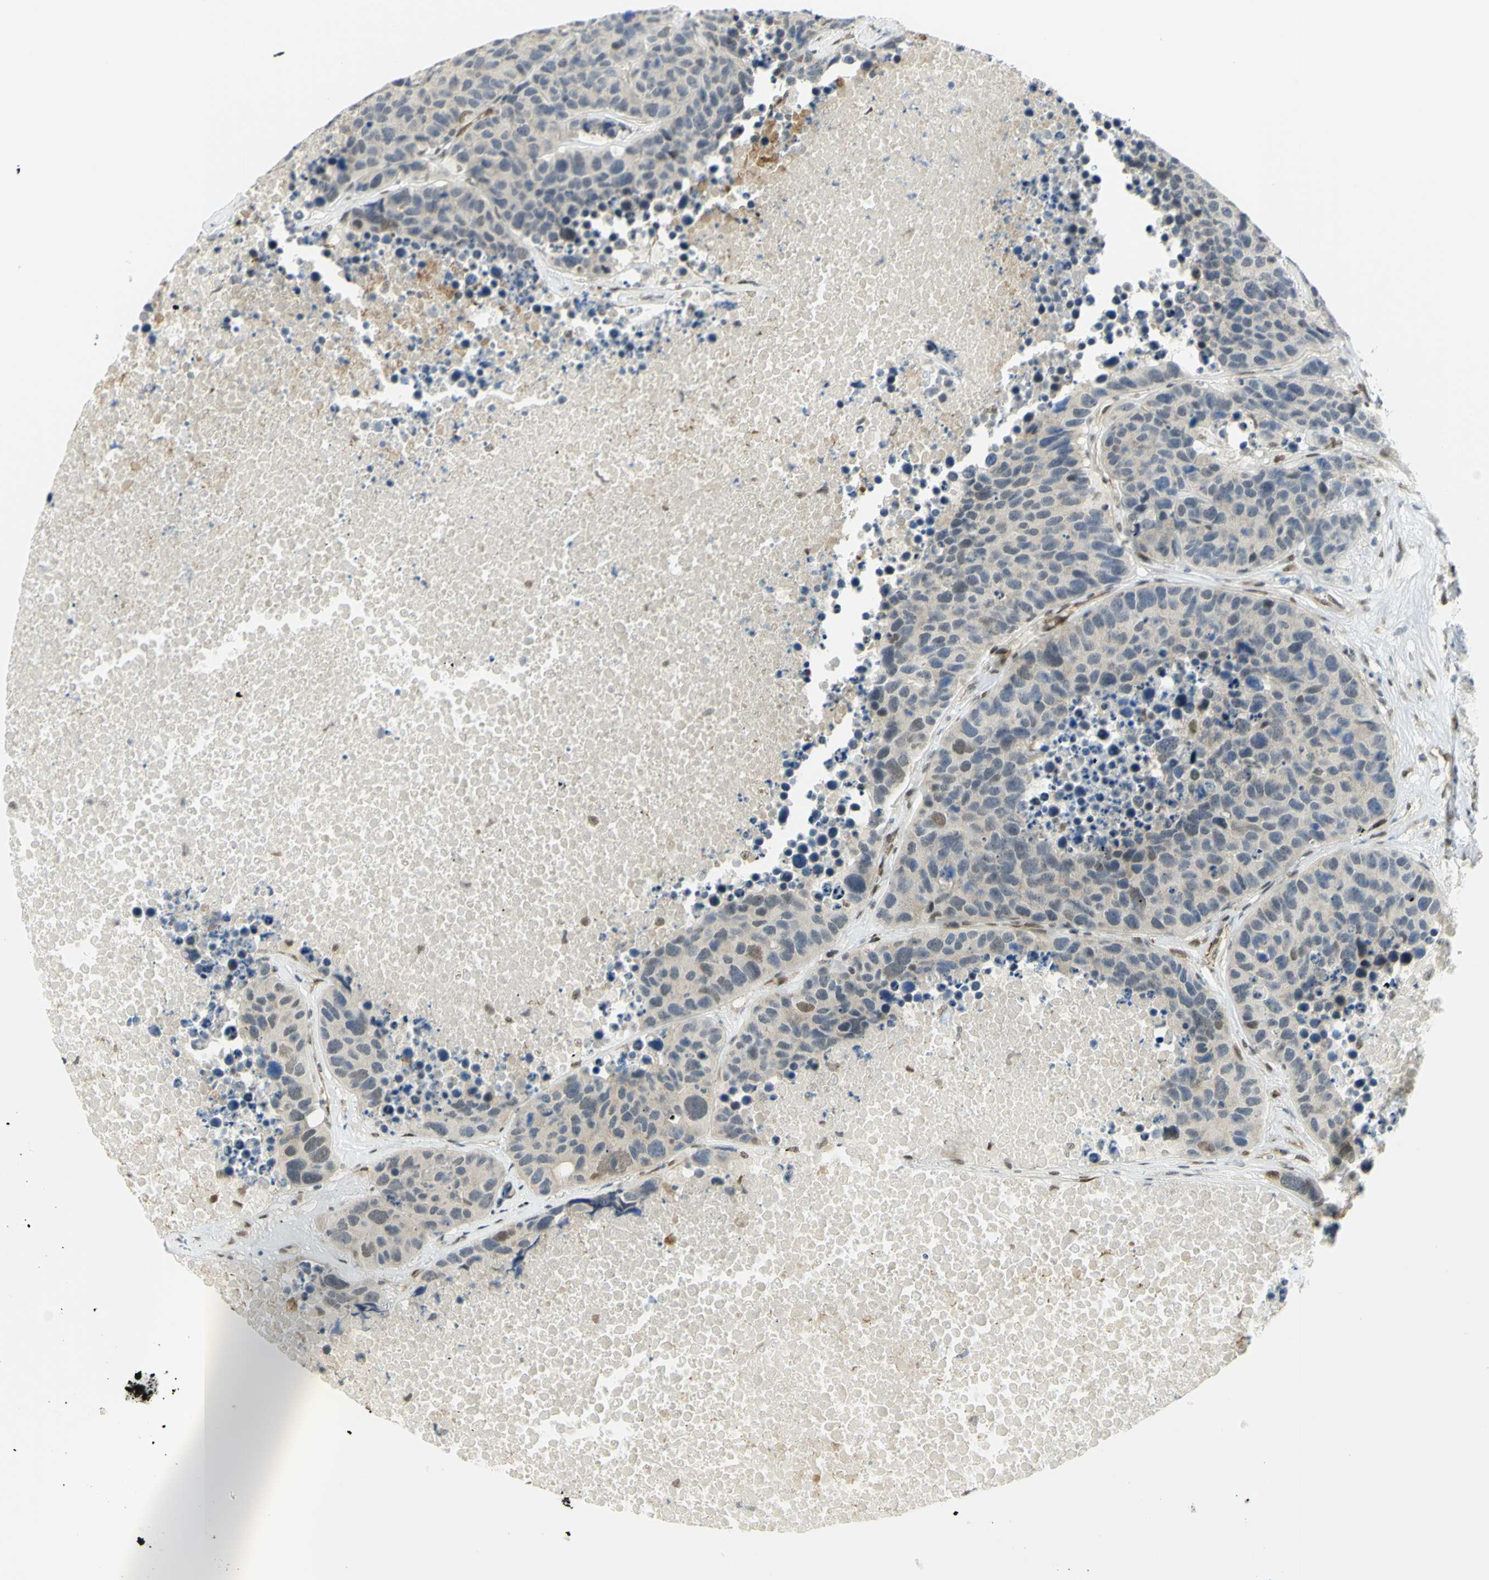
{"staining": {"intensity": "weak", "quantity": "<25%", "location": "nuclear"}, "tissue": "carcinoid", "cell_type": "Tumor cells", "image_type": "cancer", "snomed": [{"axis": "morphology", "description": "Carcinoid, malignant, NOS"}, {"axis": "topography", "description": "Lung"}], "caption": "Immunohistochemical staining of carcinoid reveals no significant staining in tumor cells.", "gene": "DDX1", "patient": {"sex": "male", "age": 60}}